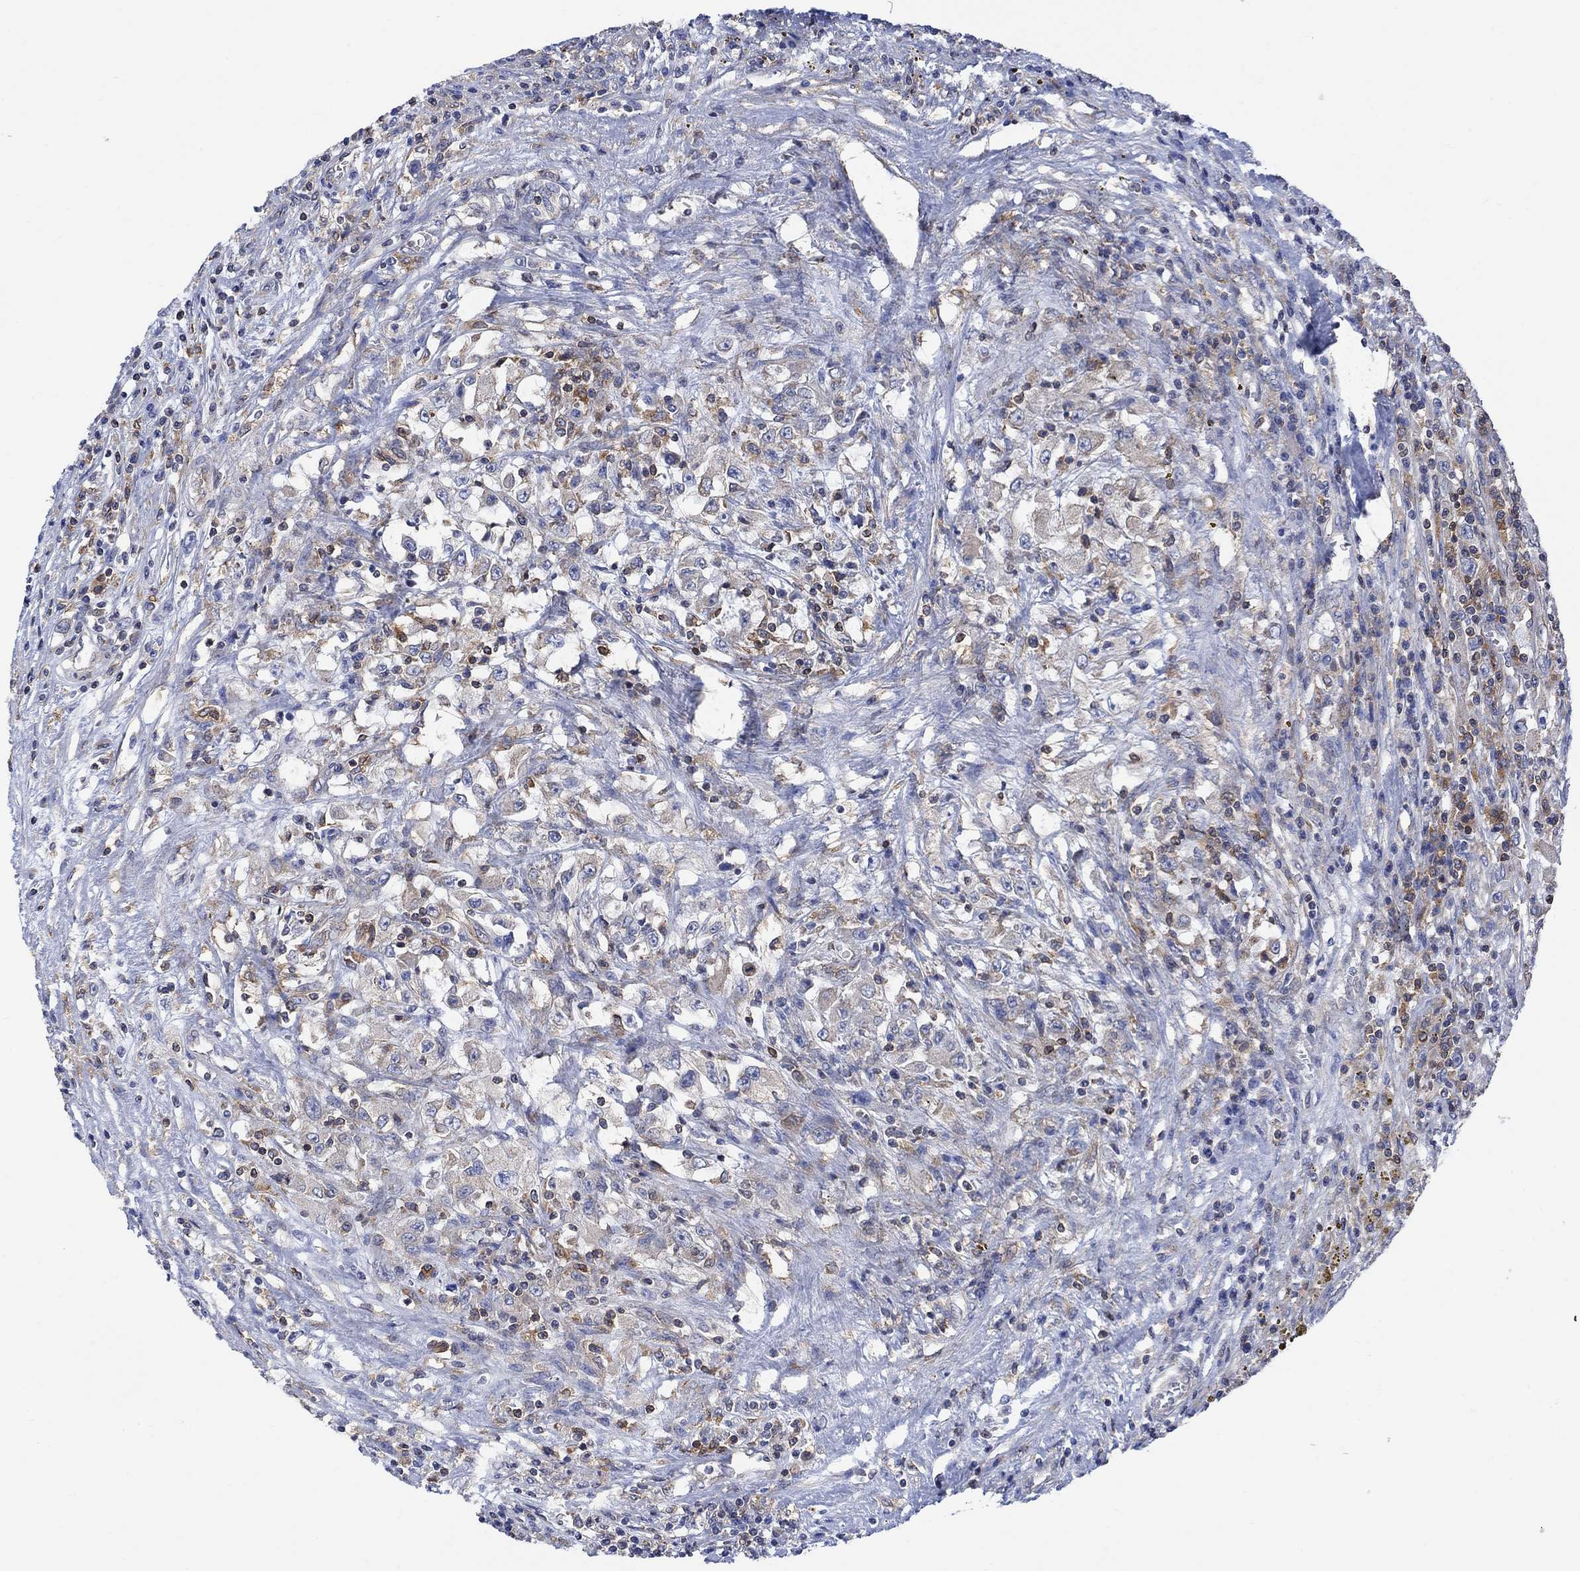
{"staining": {"intensity": "negative", "quantity": "none", "location": "none"}, "tissue": "renal cancer", "cell_type": "Tumor cells", "image_type": "cancer", "snomed": [{"axis": "morphology", "description": "Adenocarcinoma, NOS"}, {"axis": "topography", "description": "Kidney"}], "caption": "Tumor cells are negative for protein expression in human renal cancer (adenocarcinoma).", "gene": "GBP5", "patient": {"sex": "female", "age": 67}}